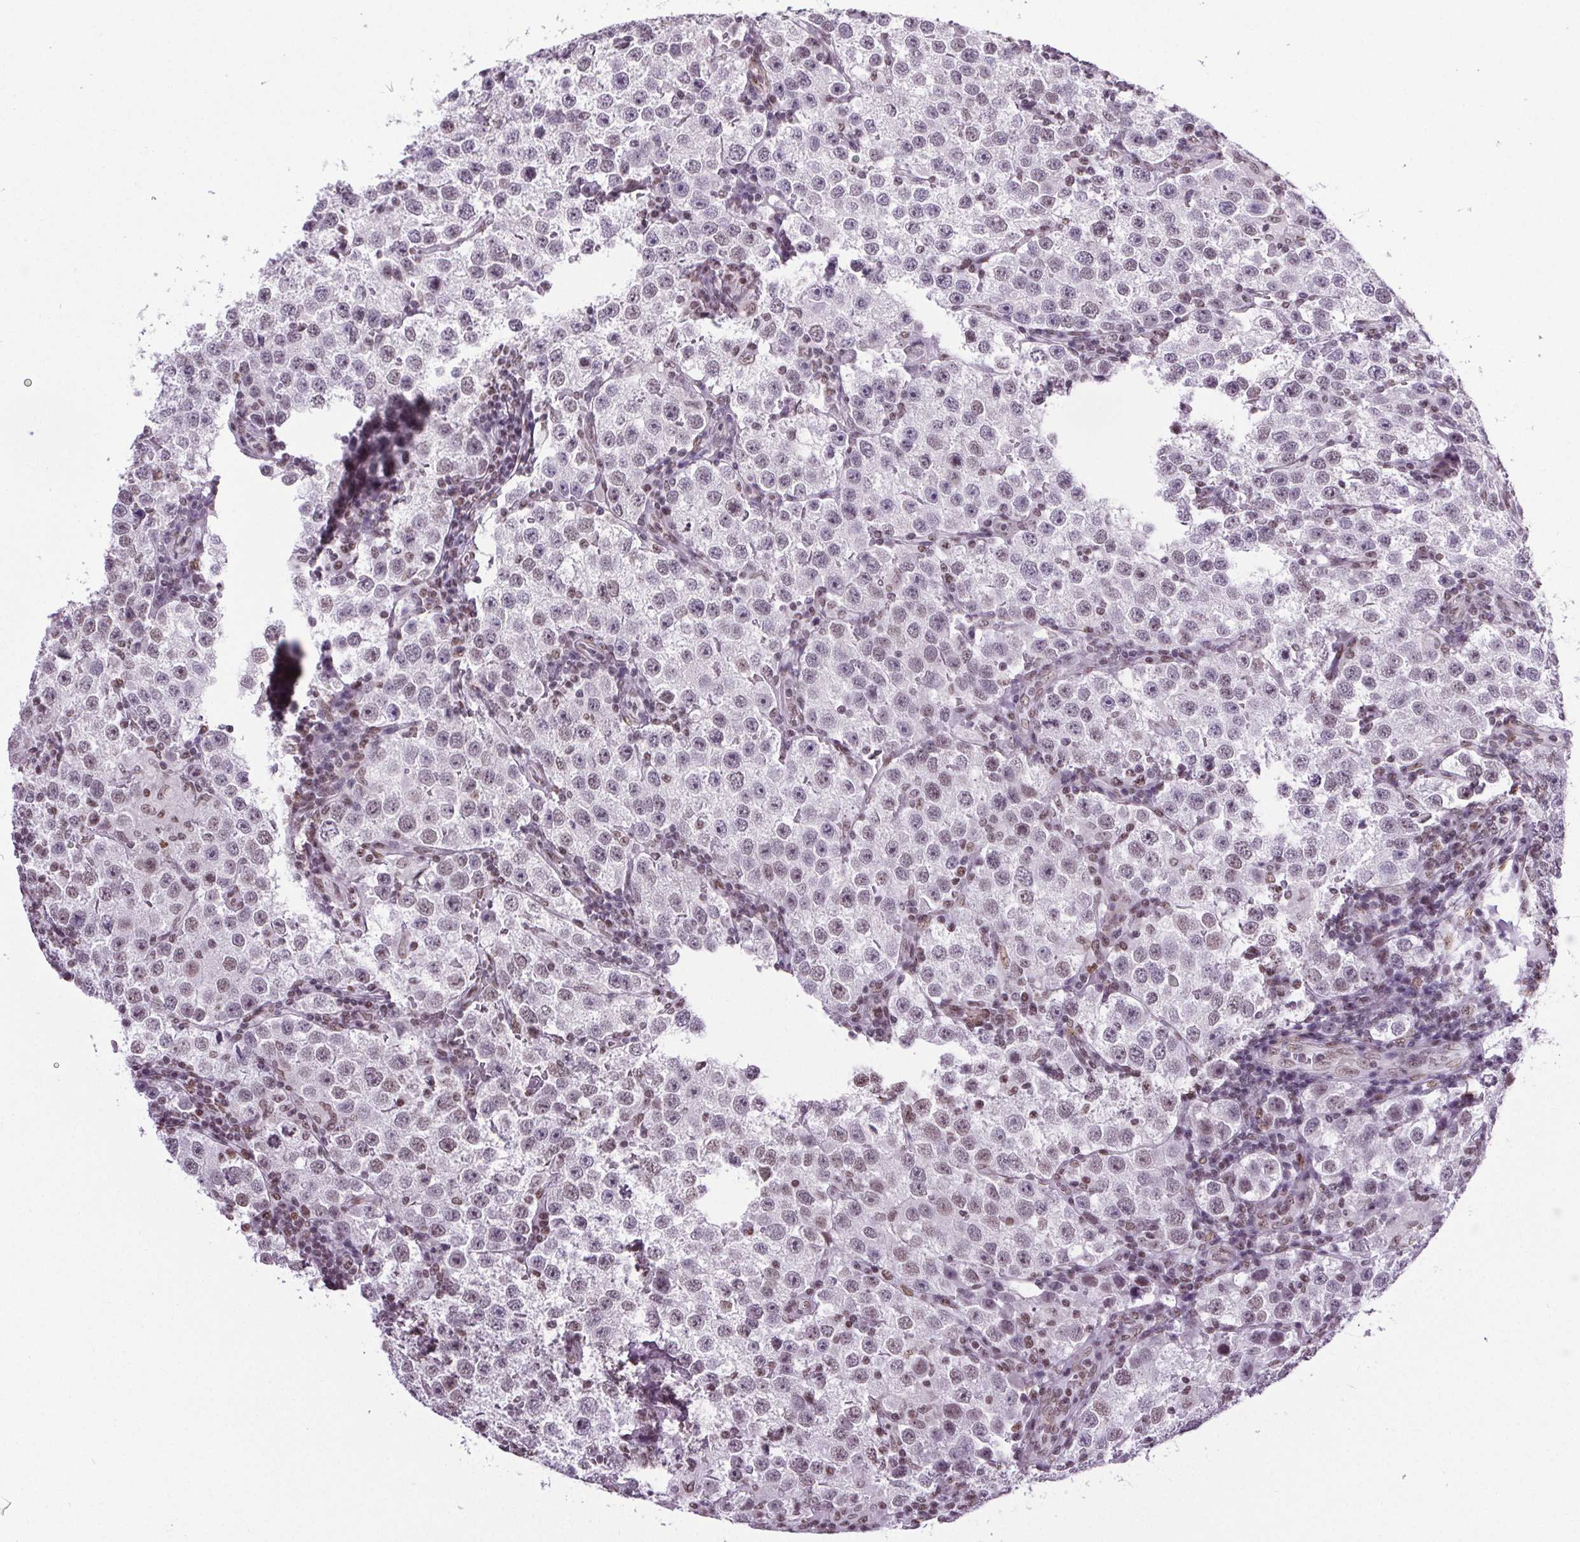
{"staining": {"intensity": "weak", "quantity": "<25%", "location": "nuclear"}, "tissue": "testis cancer", "cell_type": "Tumor cells", "image_type": "cancer", "snomed": [{"axis": "morphology", "description": "Seminoma, NOS"}, {"axis": "topography", "description": "Testis"}], "caption": "This is a histopathology image of immunohistochemistry (IHC) staining of testis cancer (seminoma), which shows no expression in tumor cells. (DAB immunohistochemistry (IHC) visualized using brightfield microscopy, high magnification).", "gene": "GP6", "patient": {"sex": "male", "age": 37}}